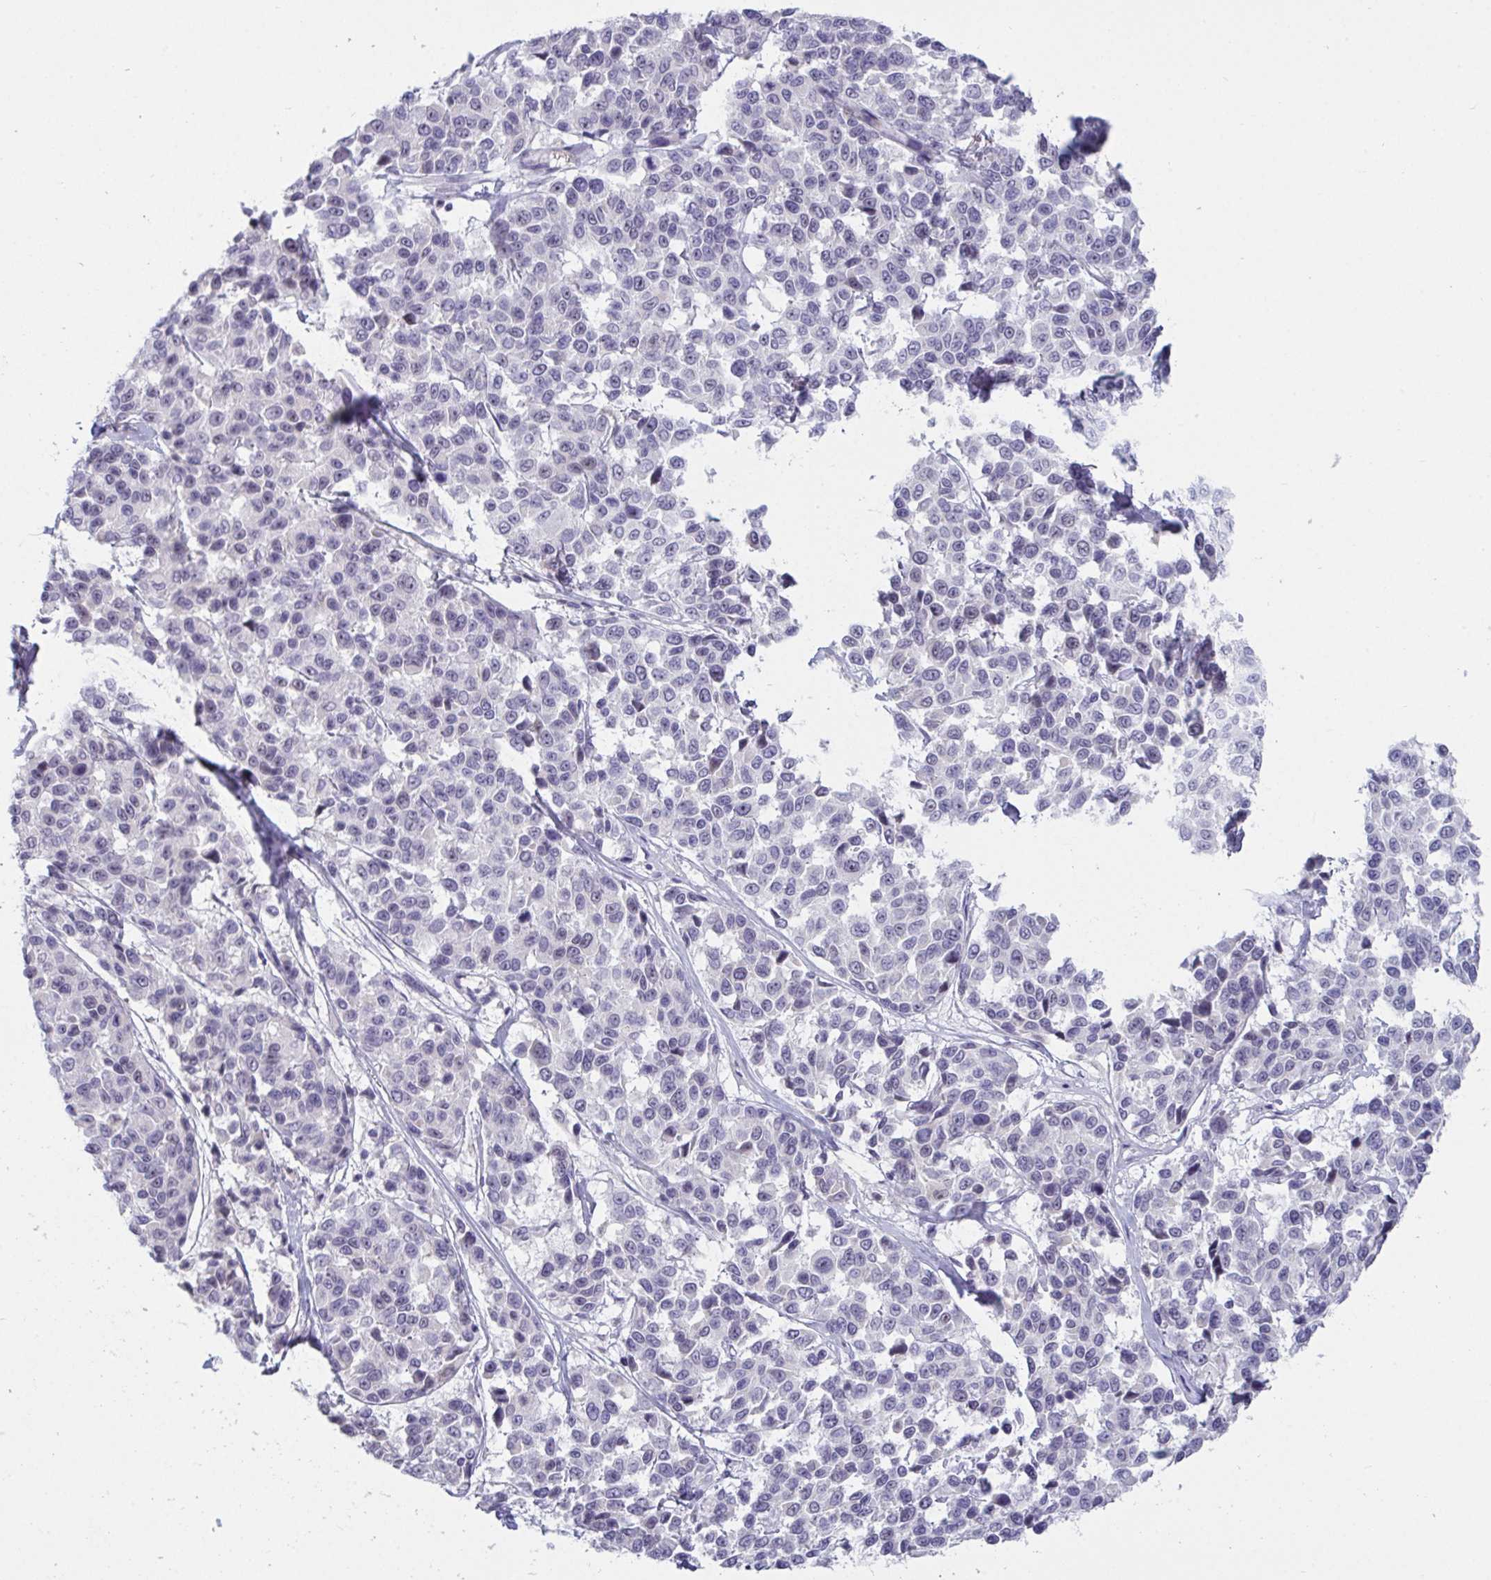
{"staining": {"intensity": "negative", "quantity": "none", "location": "none"}, "tissue": "melanoma", "cell_type": "Tumor cells", "image_type": "cancer", "snomed": [{"axis": "morphology", "description": "Malignant melanoma, NOS"}, {"axis": "topography", "description": "Skin"}], "caption": "Human malignant melanoma stained for a protein using immunohistochemistry shows no staining in tumor cells.", "gene": "MYC", "patient": {"sex": "female", "age": 66}}